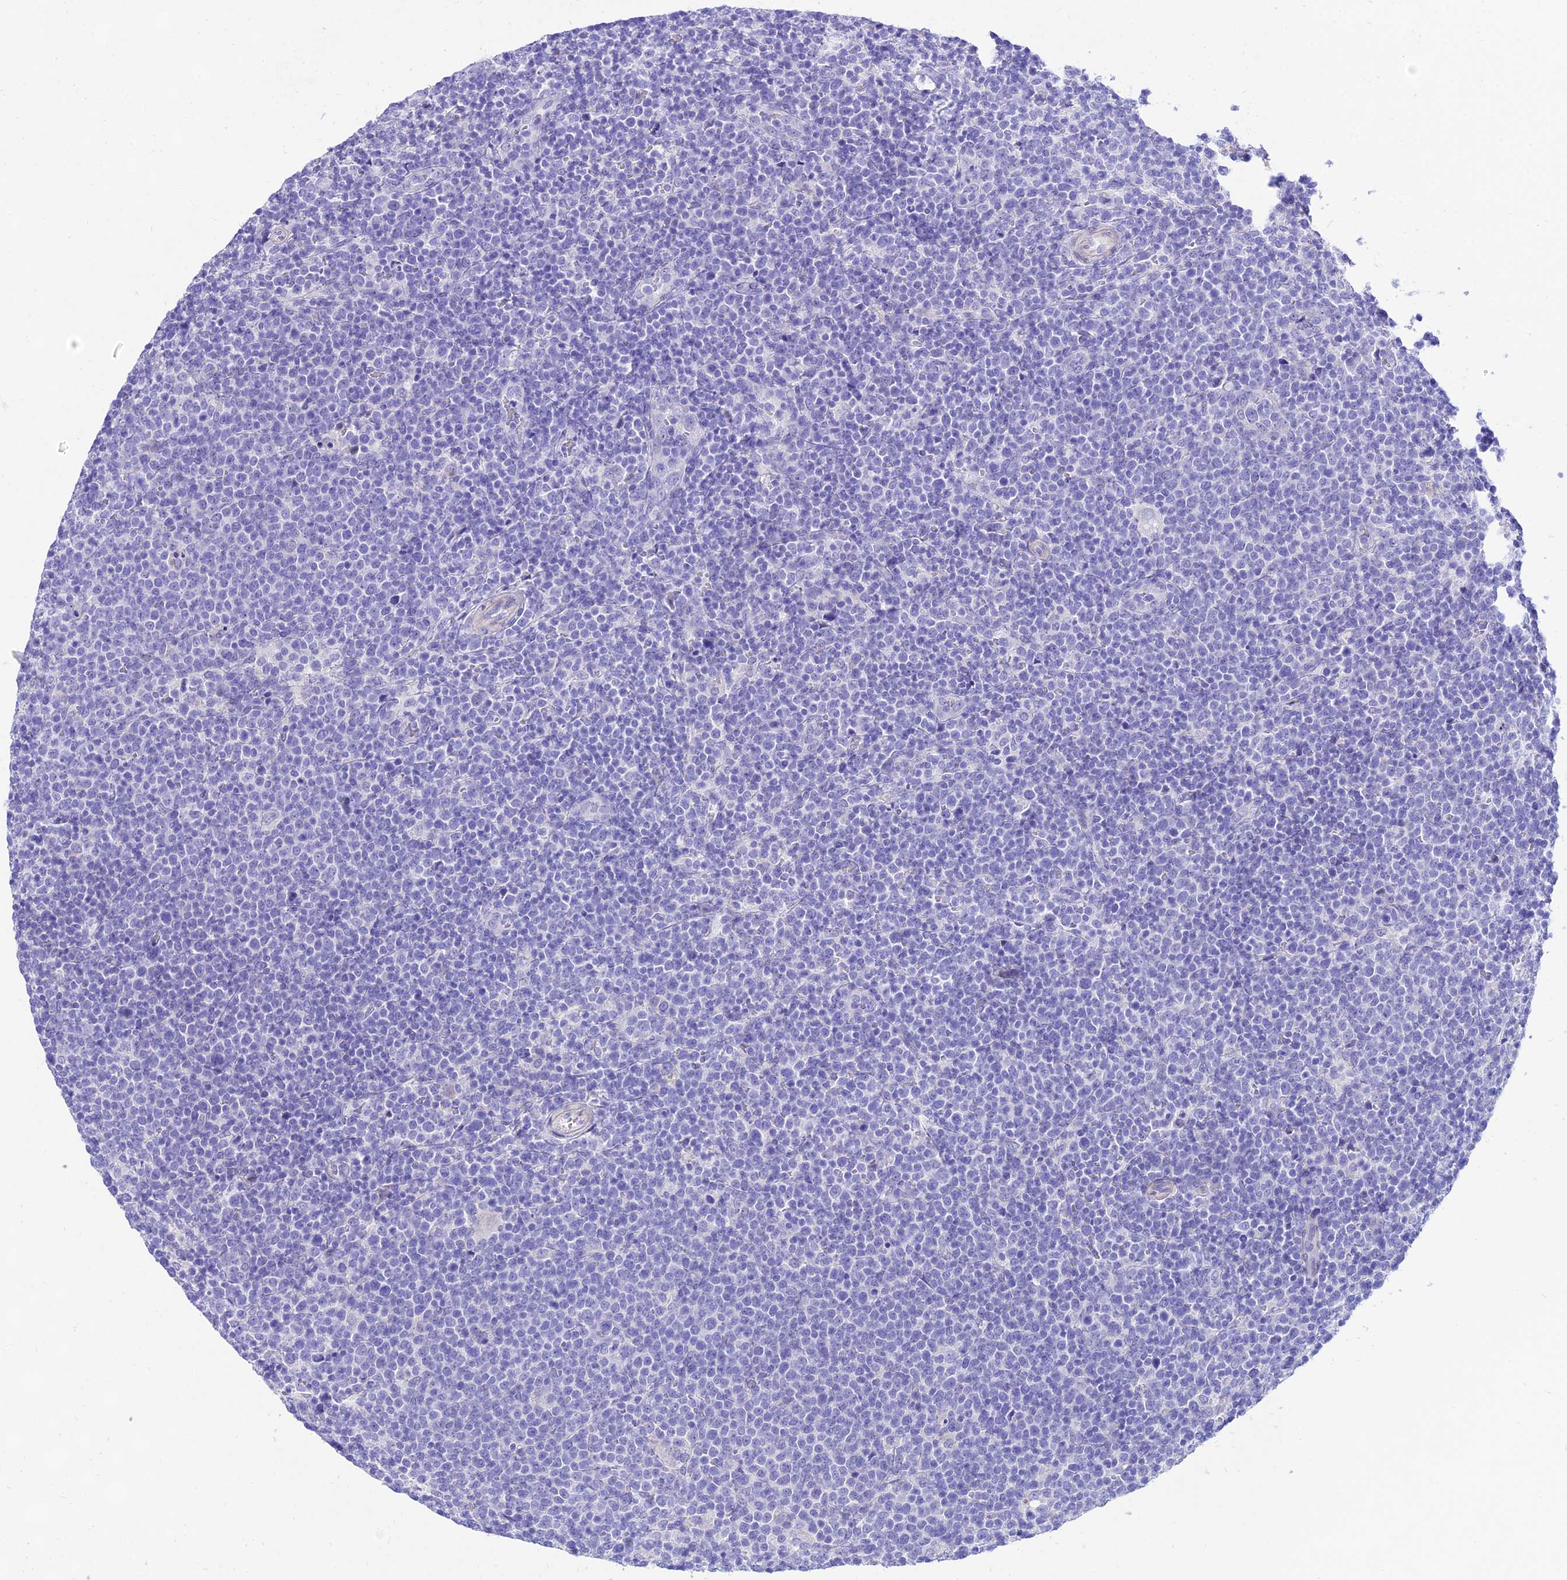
{"staining": {"intensity": "negative", "quantity": "none", "location": "none"}, "tissue": "lymphoma", "cell_type": "Tumor cells", "image_type": "cancer", "snomed": [{"axis": "morphology", "description": "Malignant lymphoma, non-Hodgkin's type, High grade"}, {"axis": "topography", "description": "Lymph node"}], "caption": "Human lymphoma stained for a protein using immunohistochemistry (IHC) reveals no positivity in tumor cells.", "gene": "TAC3", "patient": {"sex": "male", "age": 61}}